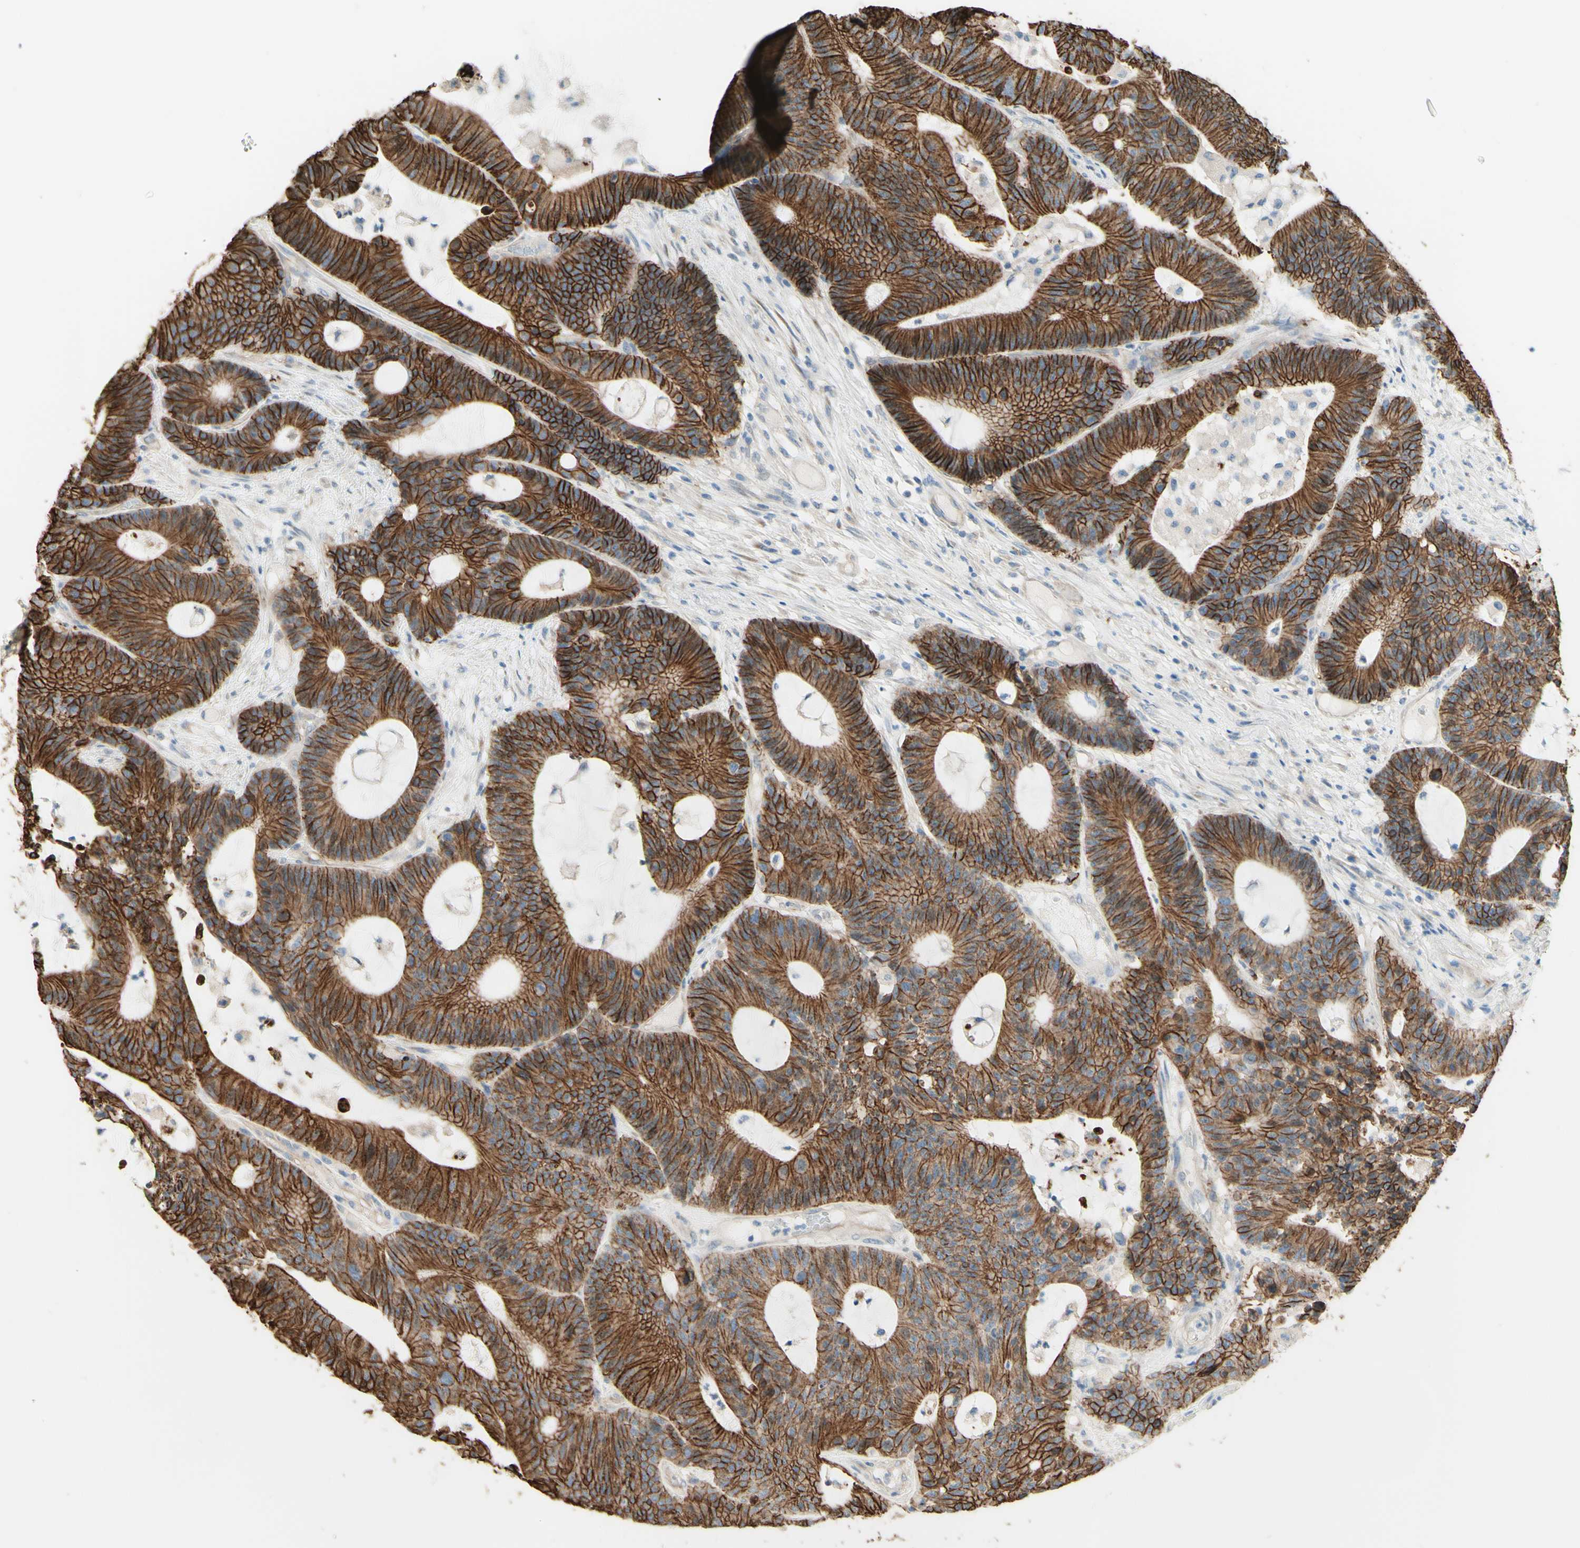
{"staining": {"intensity": "moderate", "quantity": ">75%", "location": "cytoplasmic/membranous"}, "tissue": "colorectal cancer", "cell_type": "Tumor cells", "image_type": "cancer", "snomed": [{"axis": "morphology", "description": "Adenocarcinoma, NOS"}, {"axis": "topography", "description": "Colon"}], "caption": "IHC image of human colorectal adenocarcinoma stained for a protein (brown), which displays medium levels of moderate cytoplasmic/membranous positivity in approximately >75% of tumor cells.", "gene": "RNF149", "patient": {"sex": "female", "age": 84}}